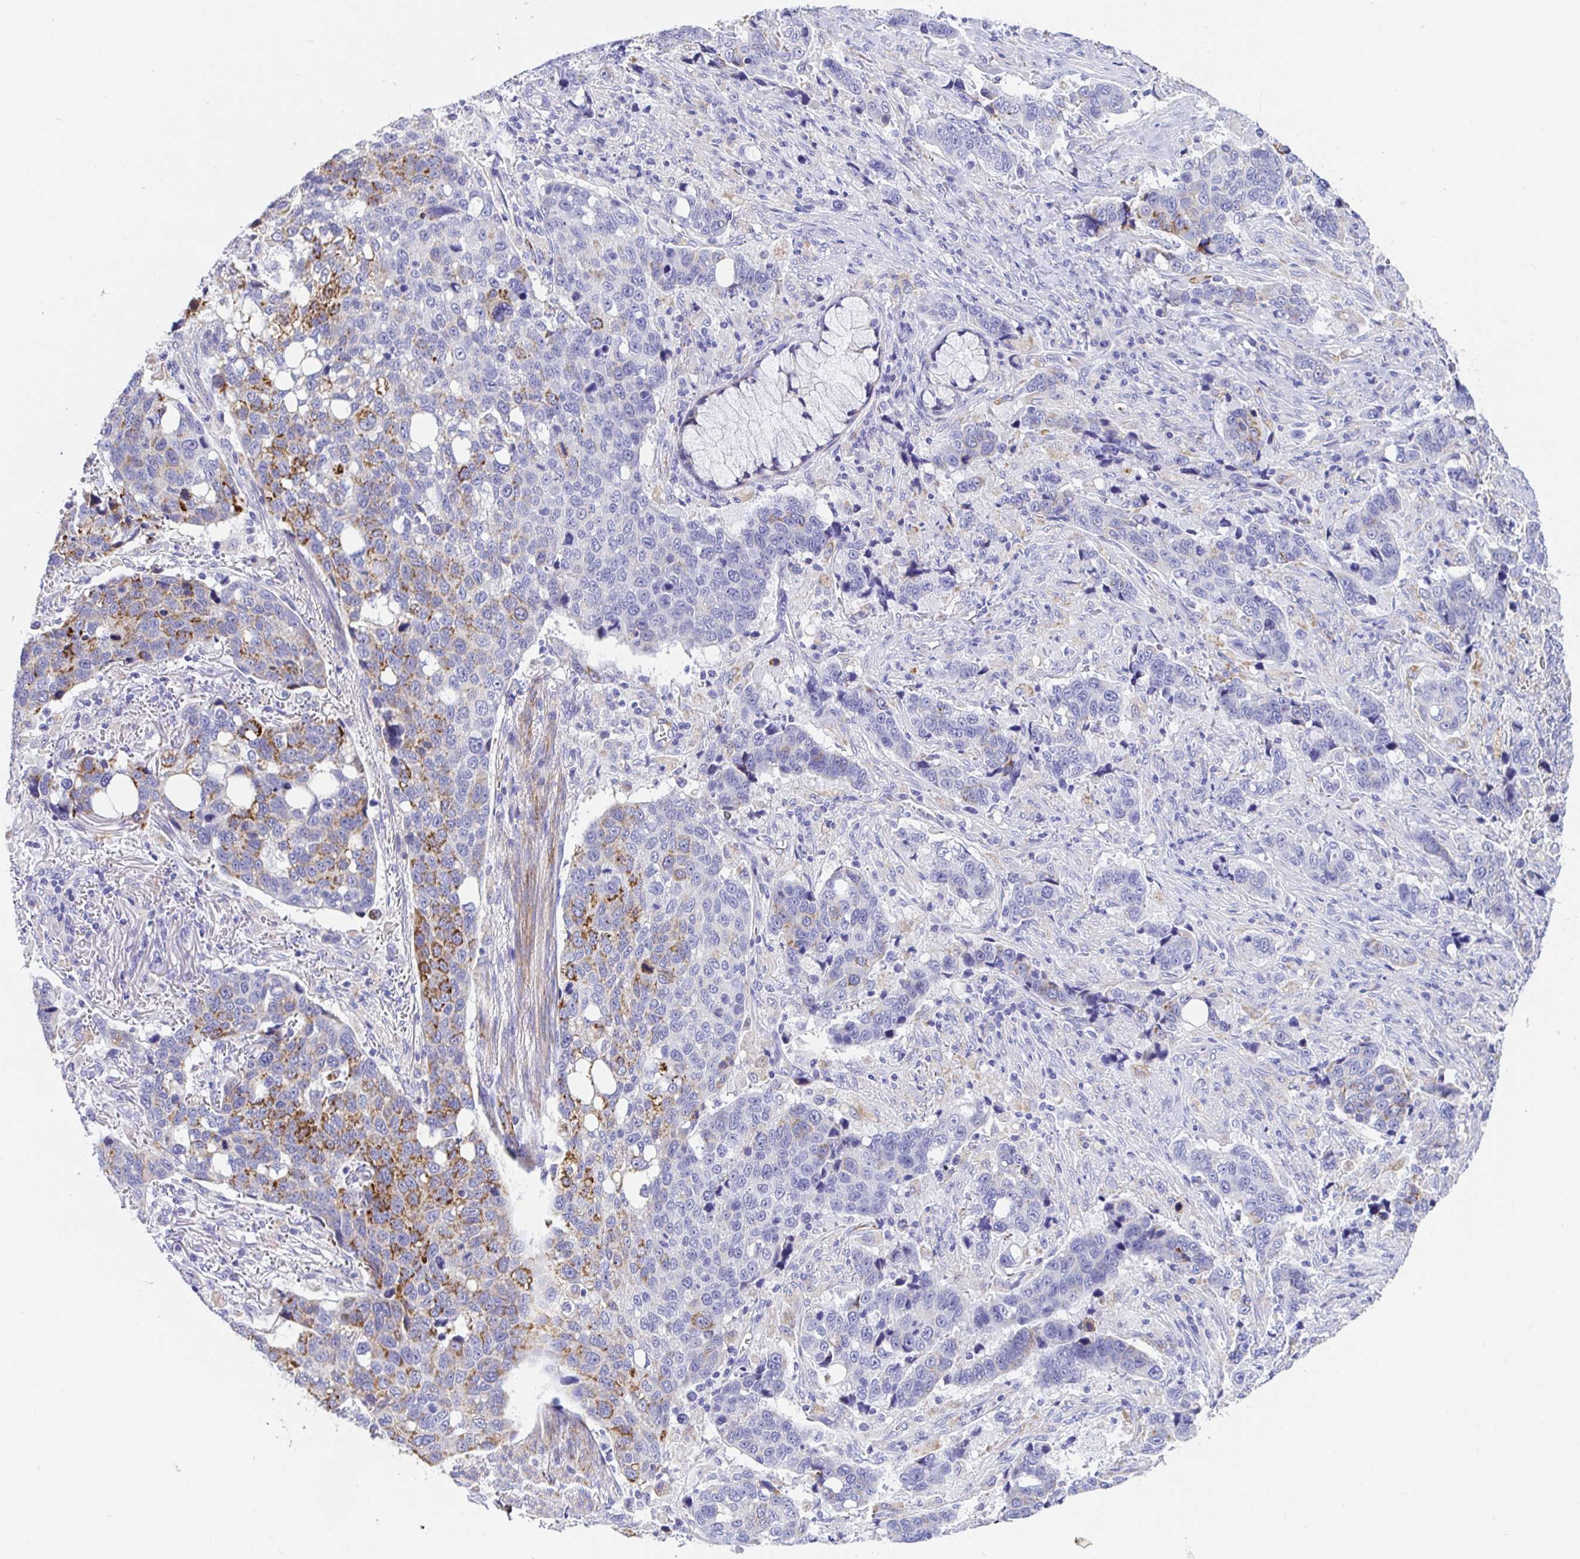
{"staining": {"intensity": "moderate", "quantity": "<25%", "location": "cytoplasmic/membranous"}, "tissue": "lung cancer", "cell_type": "Tumor cells", "image_type": "cancer", "snomed": [{"axis": "morphology", "description": "Squamous cell carcinoma, NOS"}, {"axis": "topography", "description": "Lymph node"}, {"axis": "topography", "description": "Lung"}], "caption": "High-magnification brightfield microscopy of lung cancer (squamous cell carcinoma) stained with DAB (brown) and counterstained with hematoxylin (blue). tumor cells exhibit moderate cytoplasmic/membranous staining is seen in about<25% of cells. (DAB IHC with brightfield microscopy, high magnification).", "gene": "MAOA", "patient": {"sex": "male", "age": 61}}